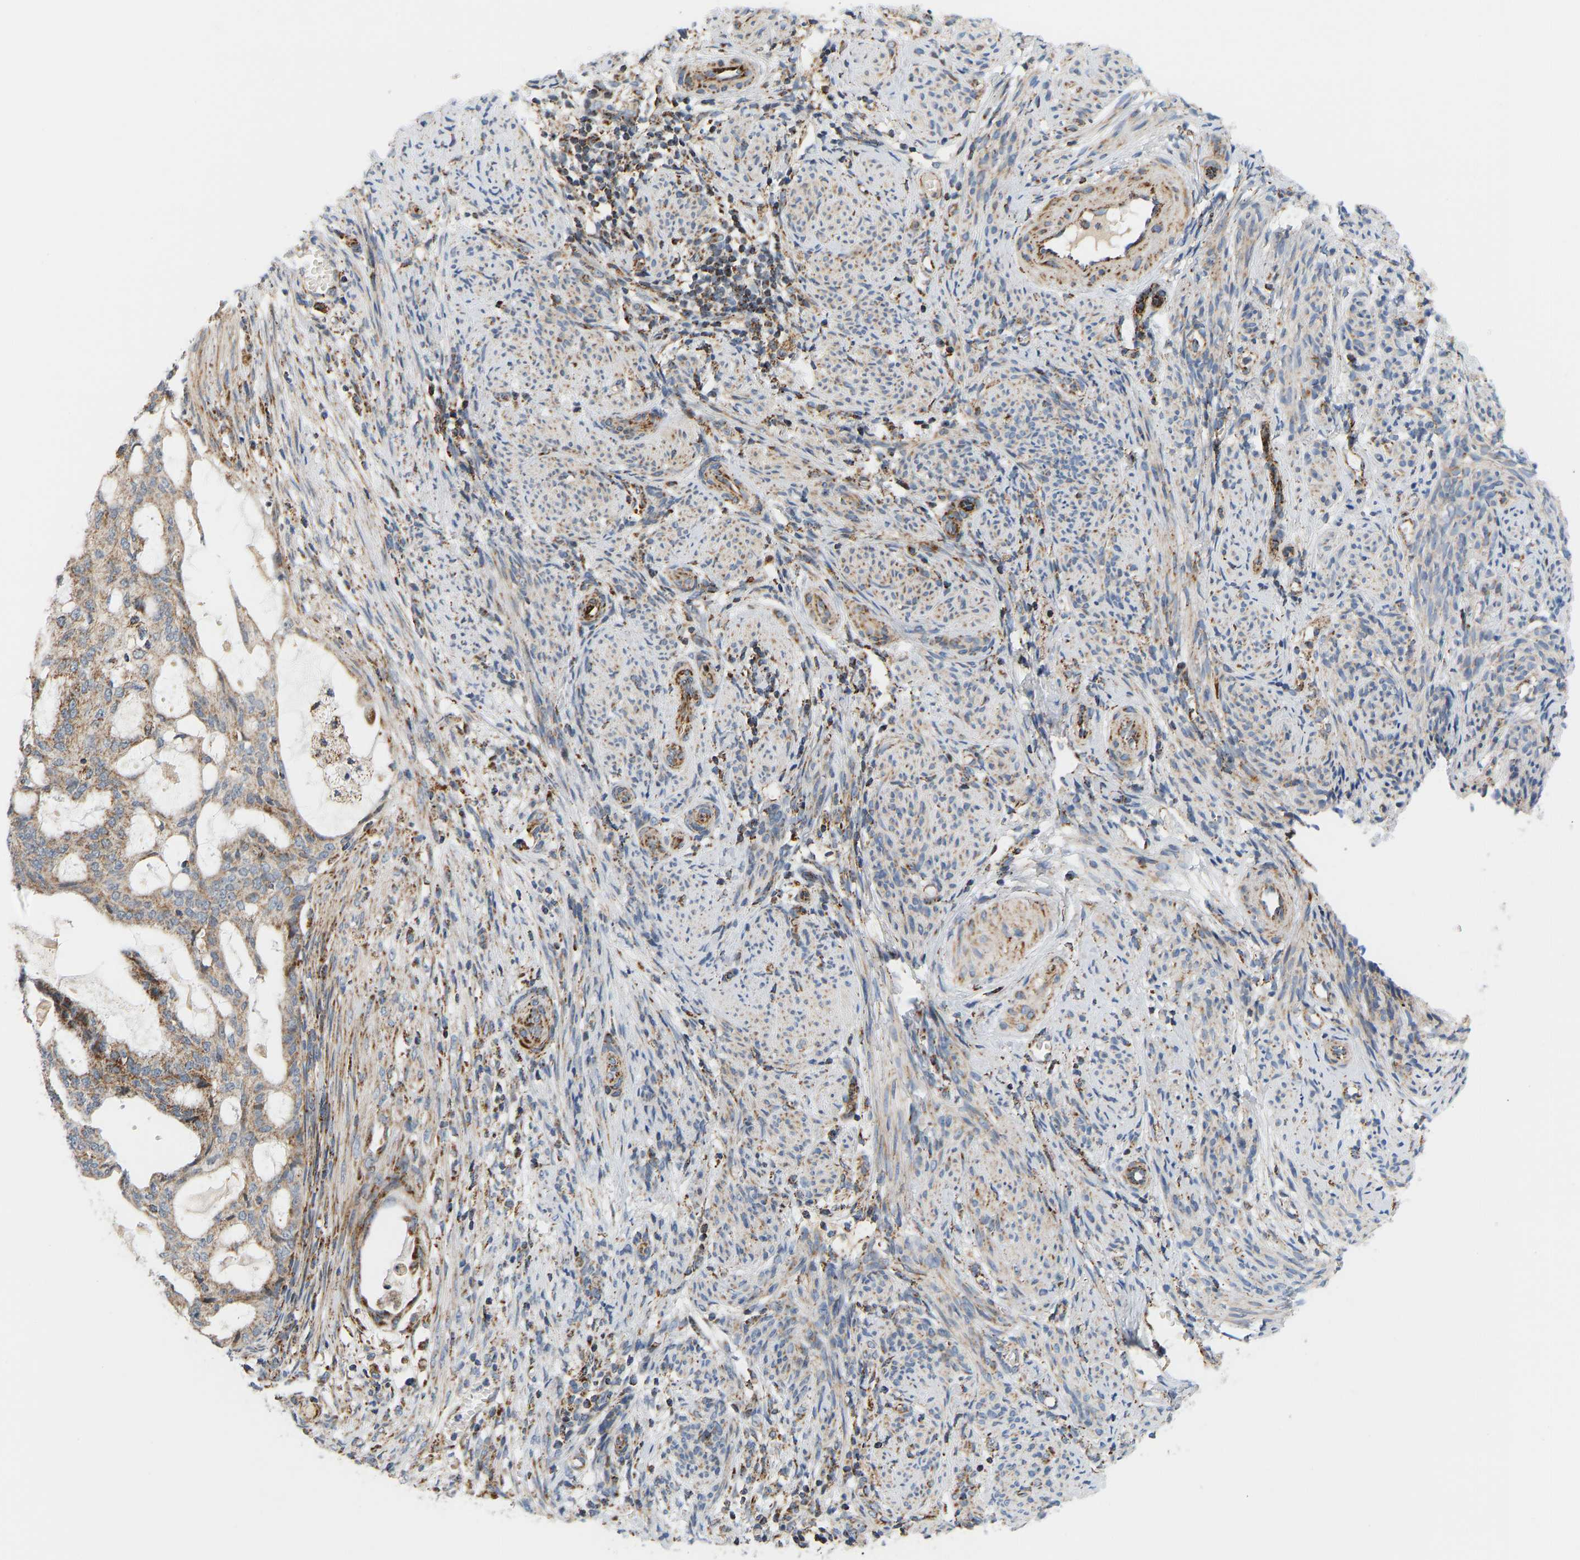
{"staining": {"intensity": "moderate", "quantity": ">75%", "location": "cytoplasmic/membranous"}, "tissue": "endometrial cancer", "cell_type": "Tumor cells", "image_type": "cancer", "snomed": [{"axis": "morphology", "description": "Adenocarcinoma, NOS"}, {"axis": "topography", "description": "Endometrium"}], "caption": "Moderate cytoplasmic/membranous staining is present in approximately >75% of tumor cells in endometrial cancer (adenocarcinoma). (brown staining indicates protein expression, while blue staining denotes nuclei).", "gene": "GPSM2", "patient": {"sex": "female", "age": 58}}